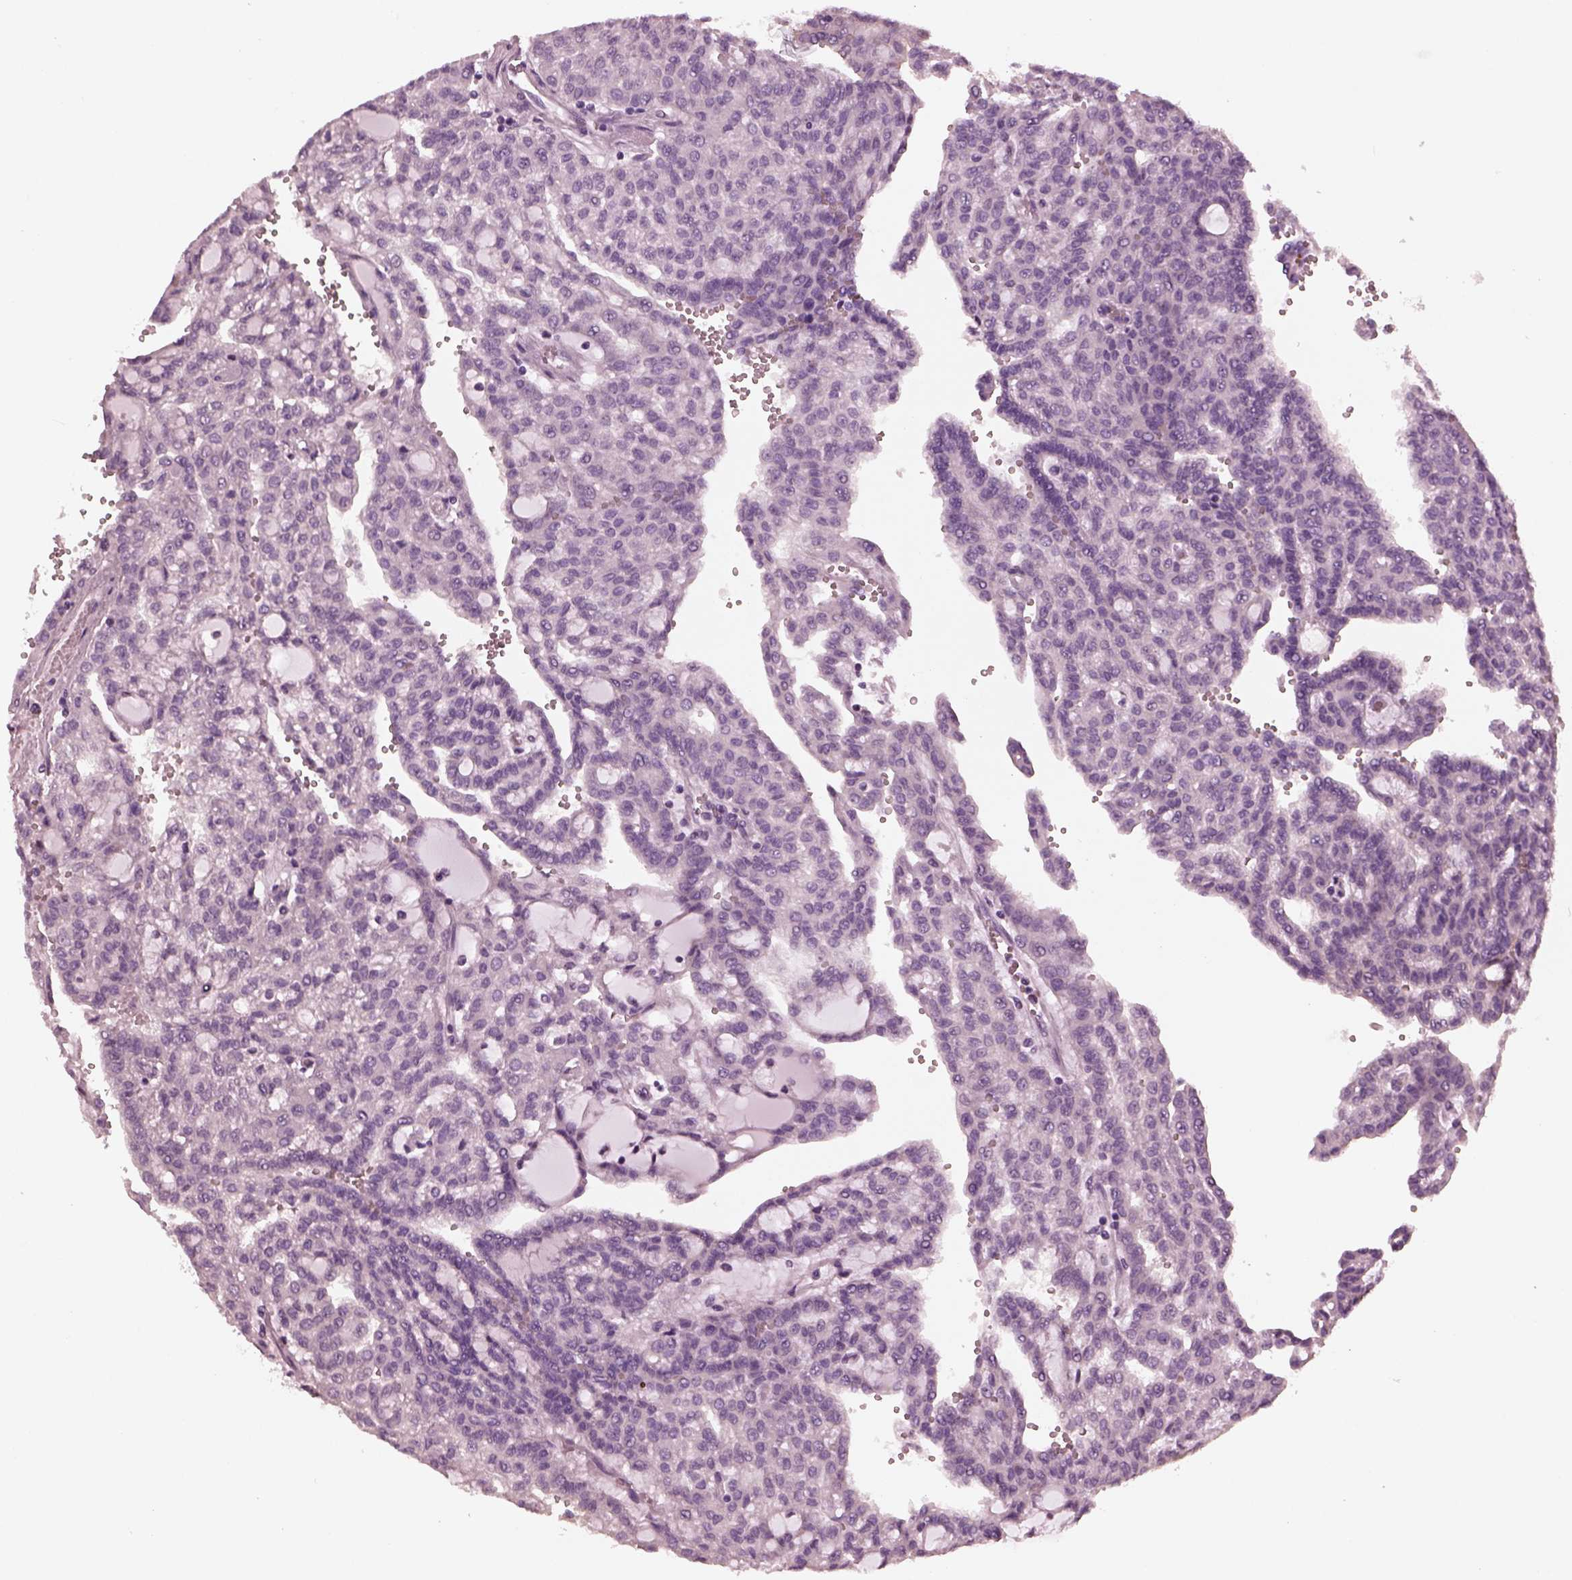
{"staining": {"intensity": "negative", "quantity": "none", "location": "none"}, "tissue": "renal cancer", "cell_type": "Tumor cells", "image_type": "cancer", "snomed": [{"axis": "morphology", "description": "Adenocarcinoma, NOS"}, {"axis": "topography", "description": "Kidney"}], "caption": "Protein analysis of renal cancer demonstrates no significant staining in tumor cells.", "gene": "SHTN1", "patient": {"sex": "male", "age": 63}}